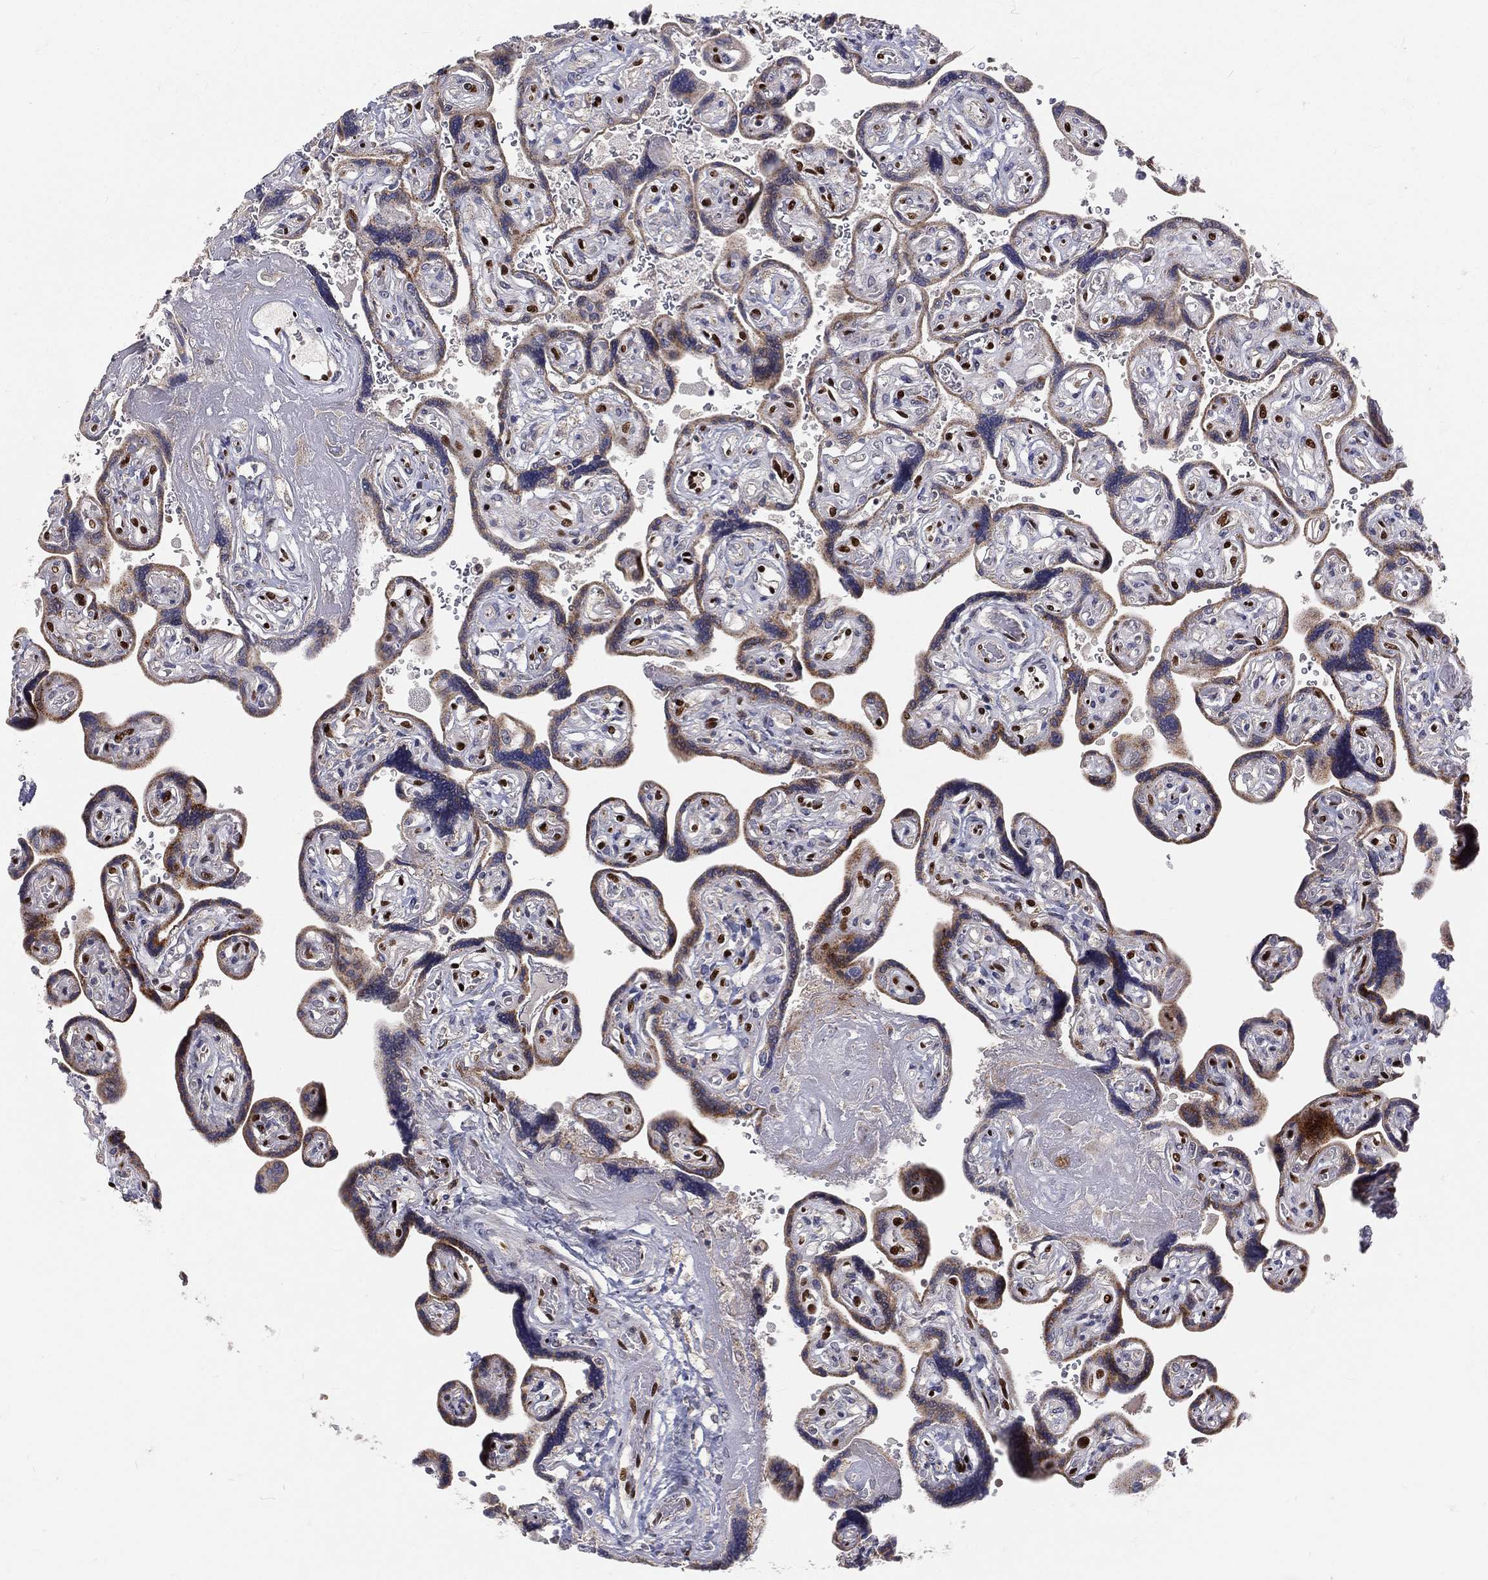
{"staining": {"intensity": "strong", "quantity": ">75%", "location": "nuclear"}, "tissue": "placenta", "cell_type": "Decidual cells", "image_type": "normal", "snomed": [{"axis": "morphology", "description": "Normal tissue, NOS"}, {"axis": "topography", "description": "Placenta"}], "caption": "Immunohistochemical staining of benign human placenta reveals >75% levels of strong nuclear protein expression in about >75% of decidual cells.", "gene": "ZEB1", "patient": {"sex": "female", "age": 32}}